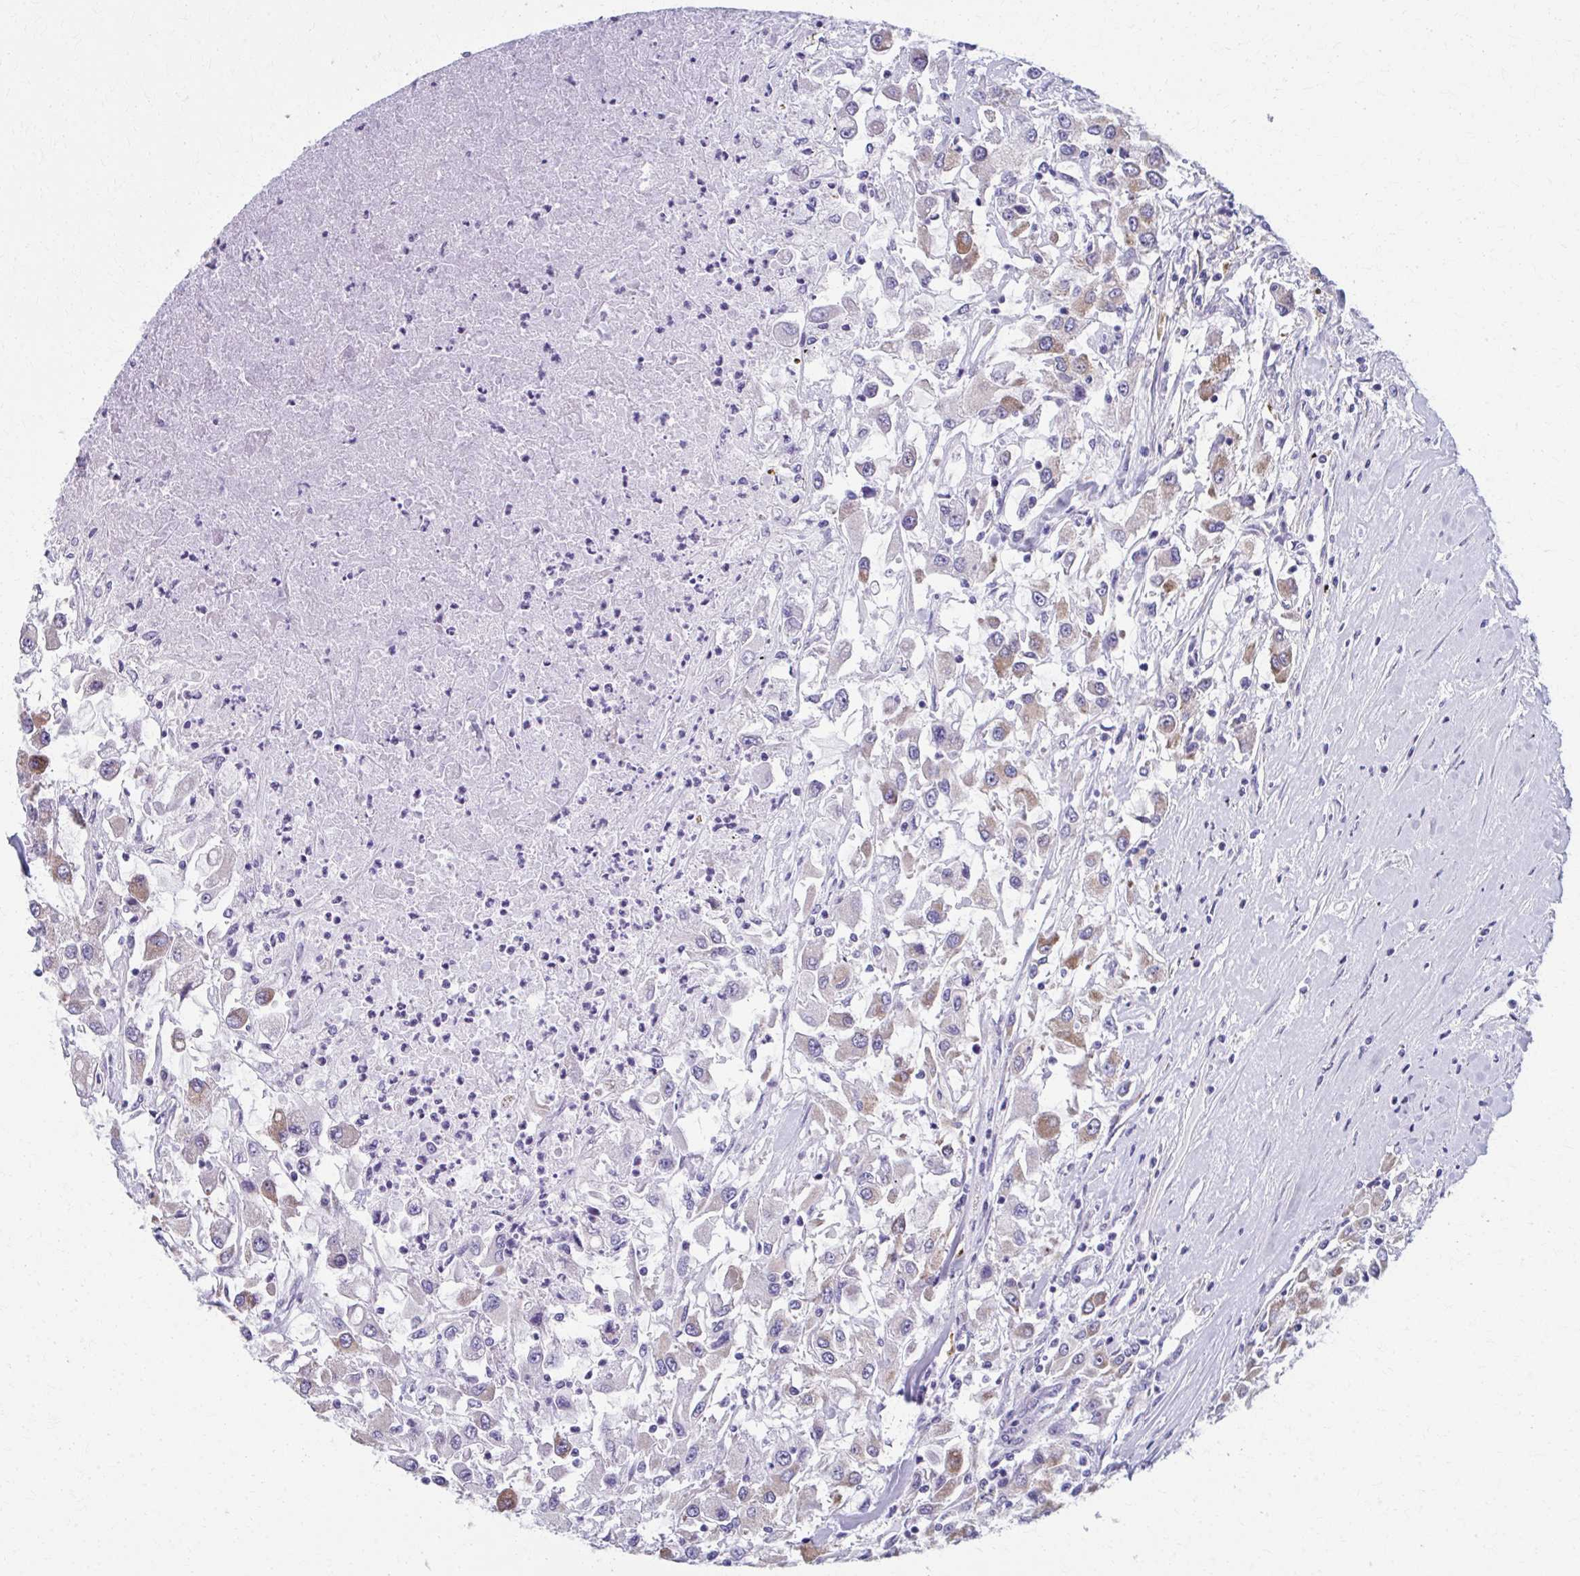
{"staining": {"intensity": "moderate", "quantity": "25%-75%", "location": "cytoplasmic/membranous"}, "tissue": "renal cancer", "cell_type": "Tumor cells", "image_type": "cancer", "snomed": [{"axis": "morphology", "description": "Adenocarcinoma, NOS"}, {"axis": "topography", "description": "Kidney"}], "caption": "Immunohistochemistry (IHC) (DAB) staining of renal cancer (adenocarcinoma) demonstrates moderate cytoplasmic/membranous protein positivity in about 25%-75% of tumor cells.", "gene": "SPATS2L", "patient": {"sex": "female", "age": 67}}